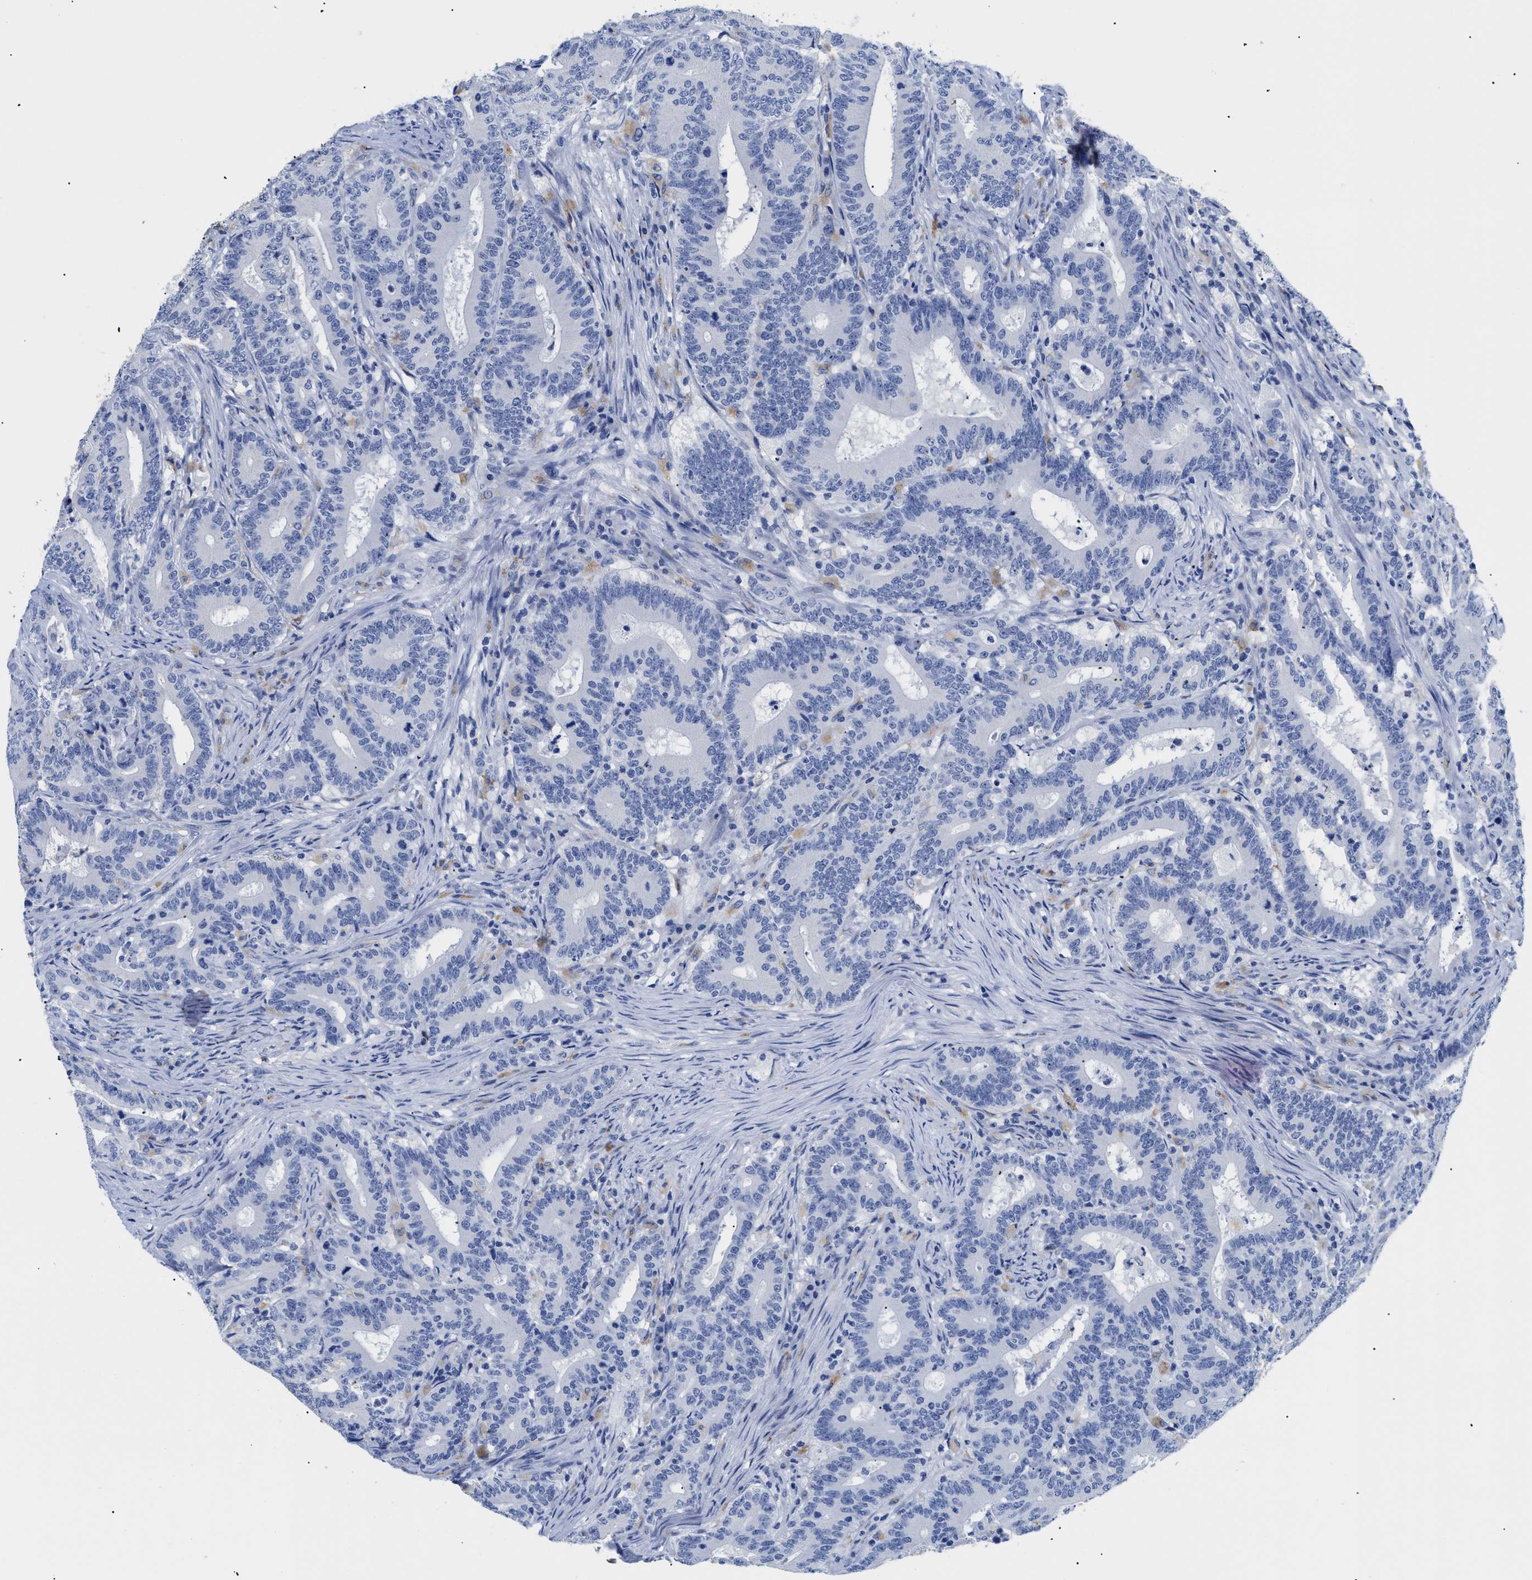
{"staining": {"intensity": "negative", "quantity": "none", "location": "none"}, "tissue": "colorectal cancer", "cell_type": "Tumor cells", "image_type": "cancer", "snomed": [{"axis": "morphology", "description": "Adenocarcinoma, NOS"}, {"axis": "topography", "description": "Colon"}], "caption": "Colorectal adenocarcinoma was stained to show a protein in brown. There is no significant staining in tumor cells.", "gene": "APOBEC2", "patient": {"sex": "female", "age": 66}}